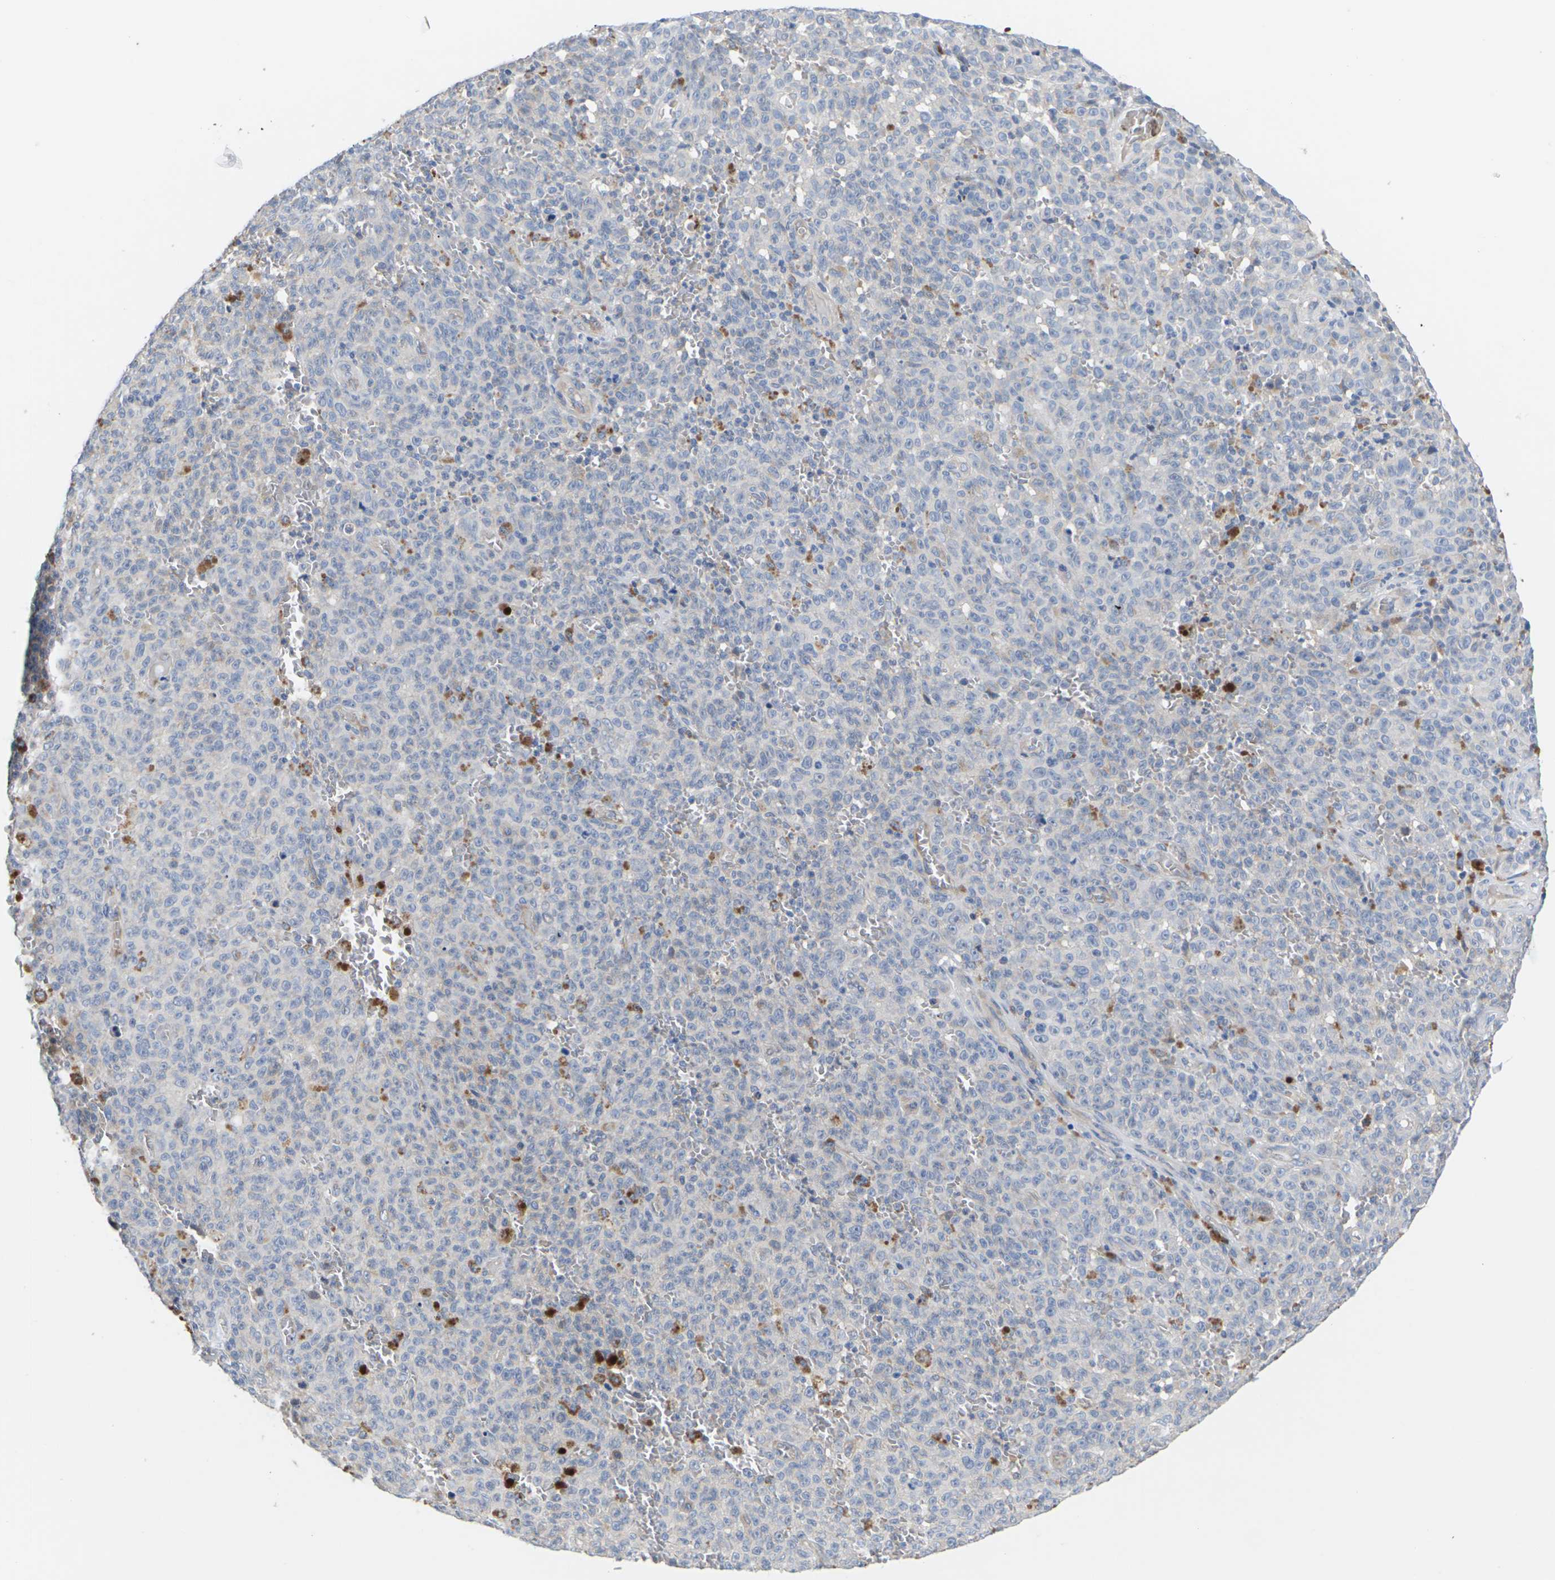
{"staining": {"intensity": "moderate", "quantity": "<25%", "location": "cytoplasmic/membranous"}, "tissue": "melanoma", "cell_type": "Tumor cells", "image_type": "cancer", "snomed": [{"axis": "morphology", "description": "Malignant melanoma, NOS"}, {"axis": "topography", "description": "Skin"}], "caption": "The histopathology image displays staining of melanoma, revealing moderate cytoplasmic/membranous protein positivity (brown color) within tumor cells. (IHC, brightfield microscopy, high magnification).", "gene": "TMCO4", "patient": {"sex": "female", "age": 82}}